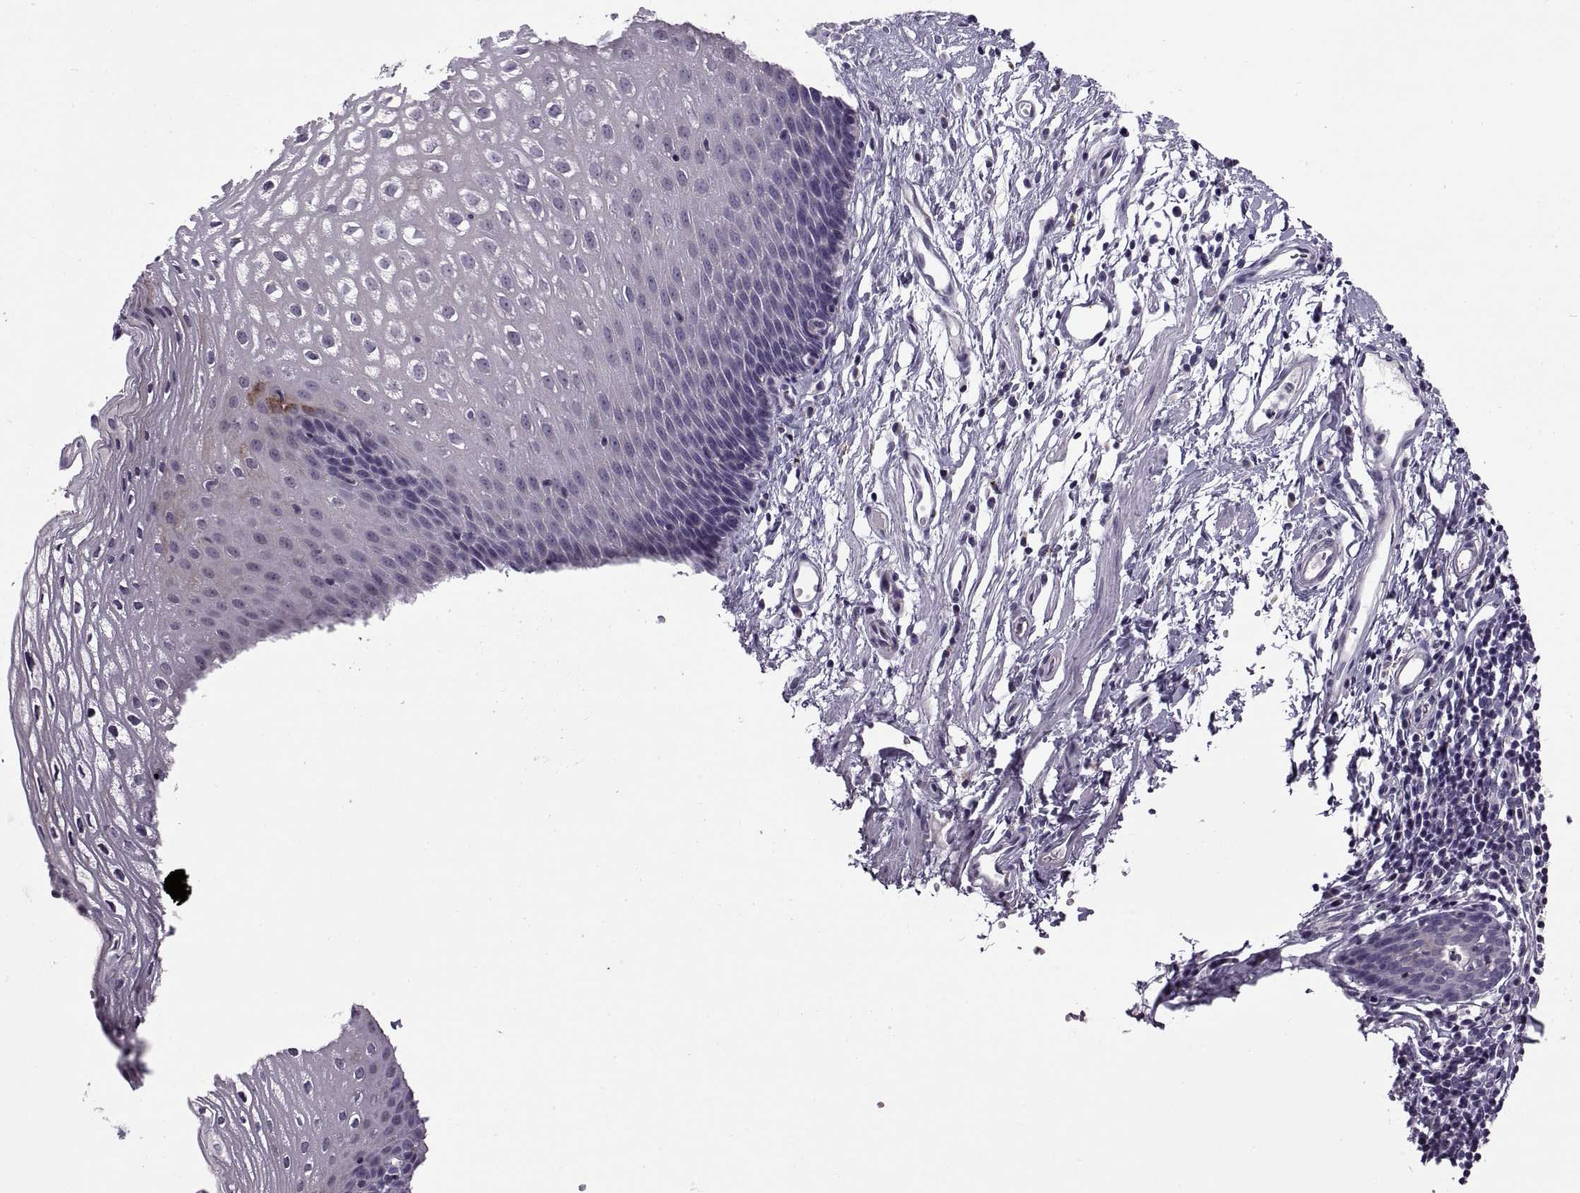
{"staining": {"intensity": "strong", "quantity": "<25%", "location": "cytoplasmic/membranous"}, "tissue": "esophagus", "cell_type": "Squamous epithelial cells", "image_type": "normal", "snomed": [{"axis": "morphology", "description": "Normal tissue, NOS"}, {"axis": "topography", "description": "Esophagus"}], "caption": "This is a photomicrograph of IHC staining of unremarkable esophagus, which shows strong expression in the cytoplasmic/membranous of squamous epithelial cells.", "gene": "CALCR", "patient": {"sex": "male", "age": 72}}